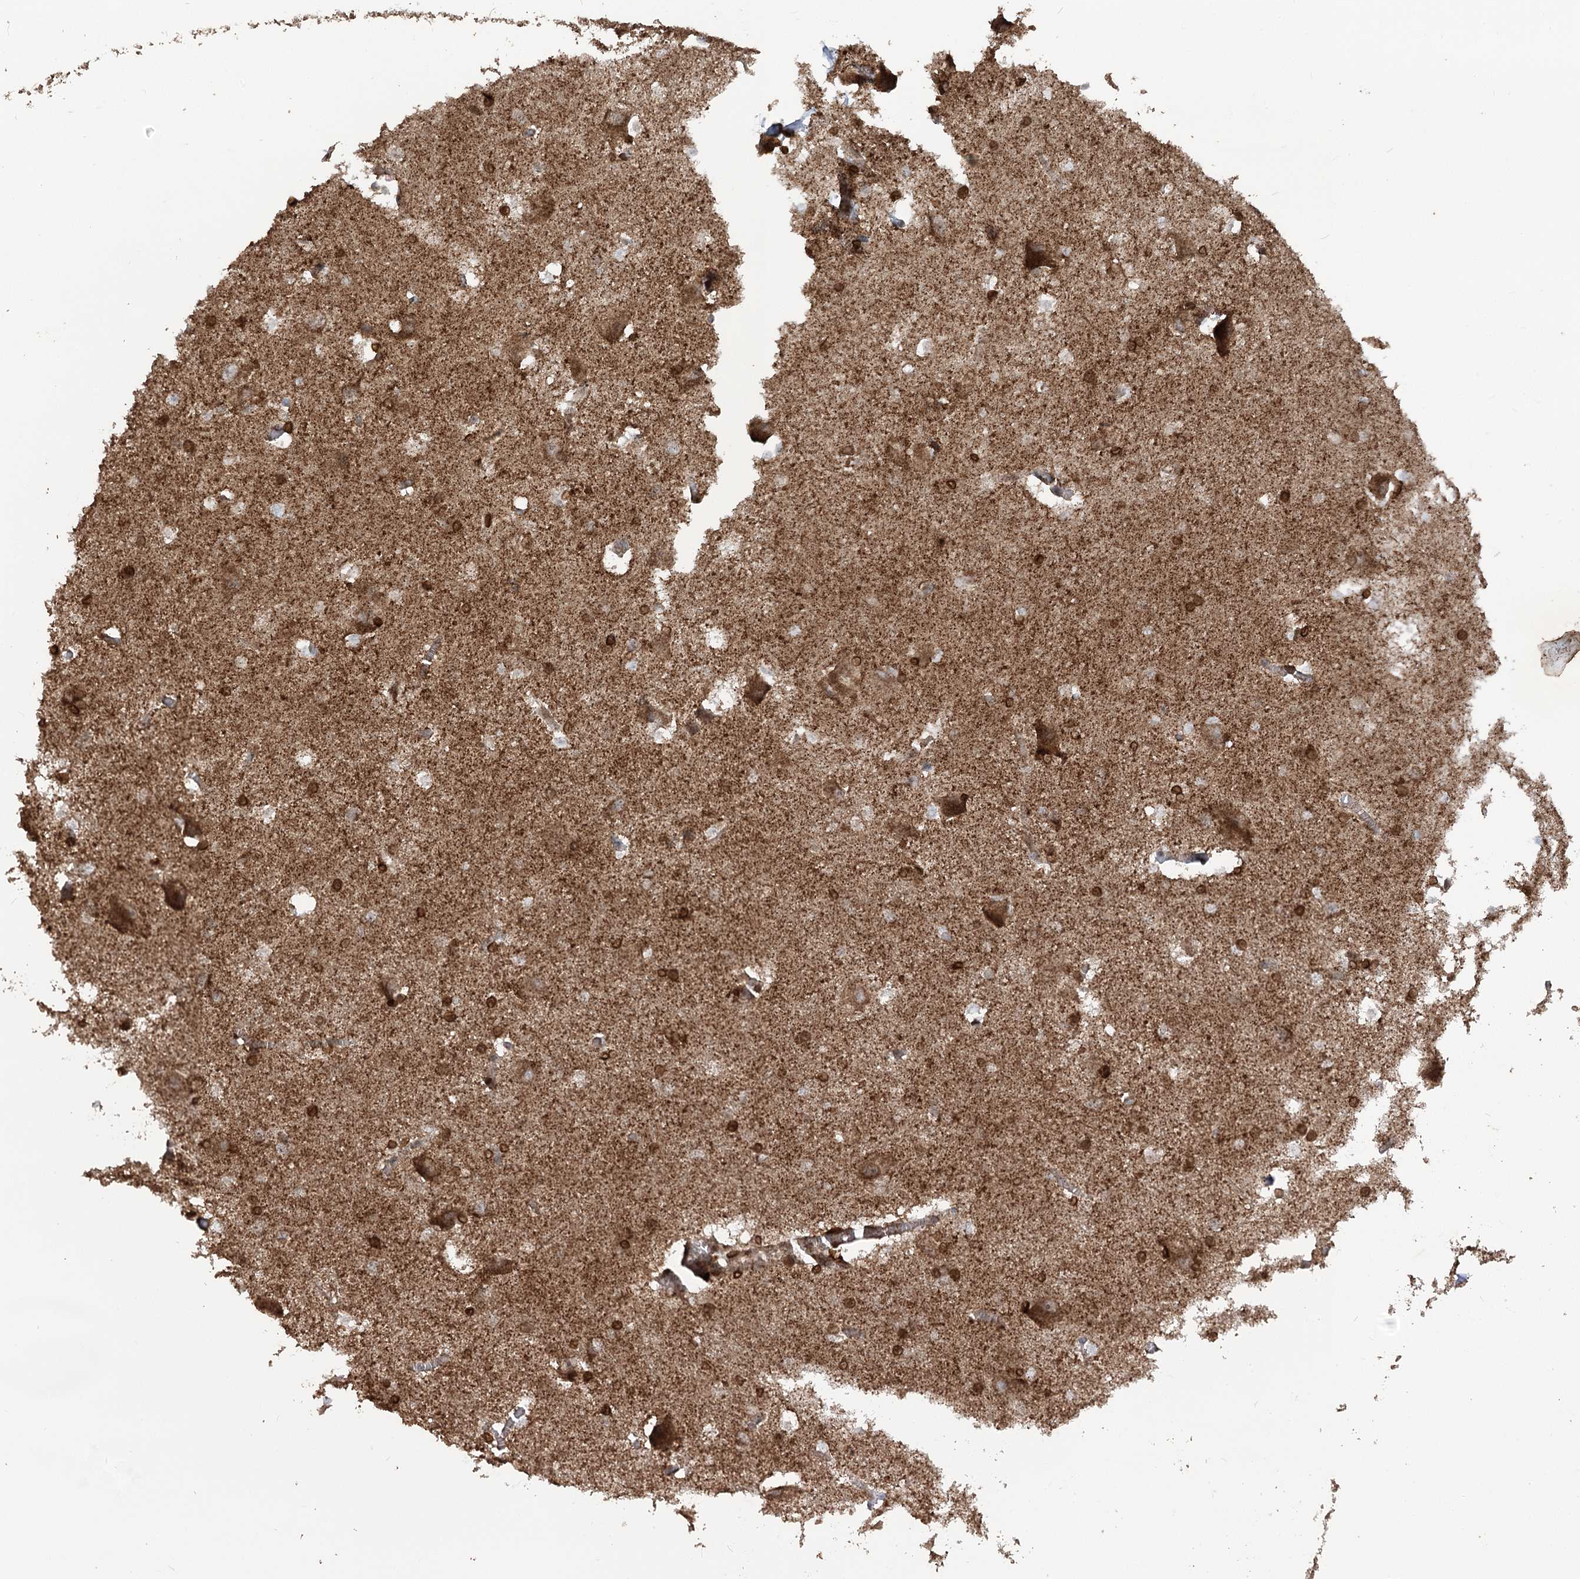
{"staining": {"intensity": "strong", "quantity": "25%-75%", "location": "cytoplasmic/membranous"}, "tissue": "caudate", "cell_type": "Glial cells", "image_type": "normal", "snomed": [{"axis": "morphology", "description": "Normal tissue, NOS"}, {"axis": "topography", "description": "Lateral ventricle wall"}], "caption": "Strong cytoplasmic/membranous expression for a protein is appreciated in about 25%-75% of glial cells of unremarkable caudate using immunohistochemistry (IHC).", "gene": "MINDY3", "patient": {"sex": "male", "age": 37}}